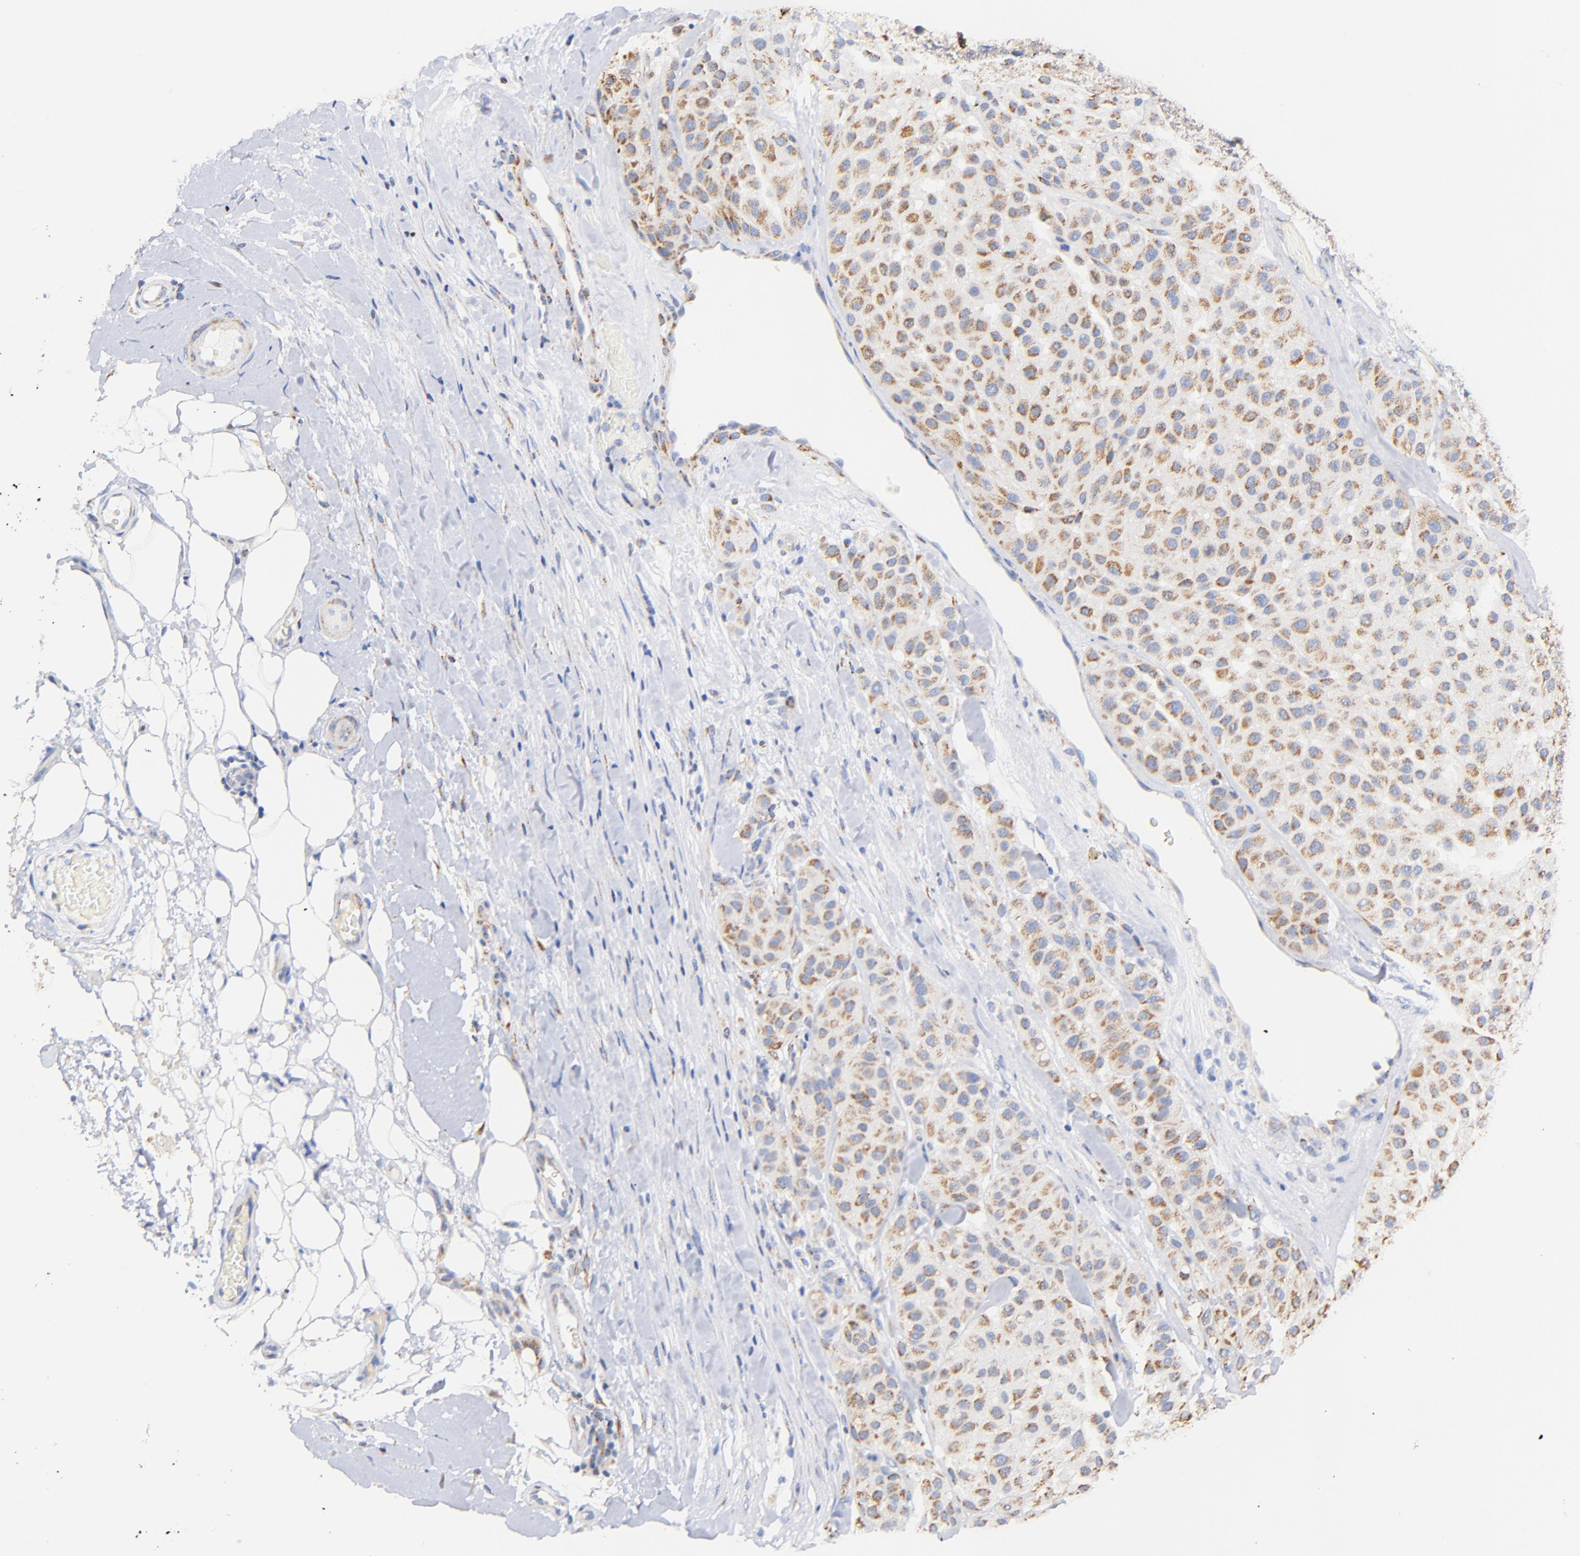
{"staining": {"intensity": "moderate", "quantity": "25%-75%", "location": "cytoplasmic/membranous"}, "tissue": "melanoma", "cell_type": "Tumor cells", "image_type": "cancer", "snomed": [{"axis": "morphology", "description": "Normal tissue, NOS"}, {"axis": "morphology", "description": "Malignant melanoma, Metastatic site"}, {"axis": "topography", "description": "Skin"}], "caption": "IHC of melanoma reveals medium levels of moderate cytoplasmic/membranous expression in approximately 25%-75% of tumor cells. Nuclei are stained in blue.", "gene": "ATP5F1D", "patient": {"sex": "male", "age": 41}}